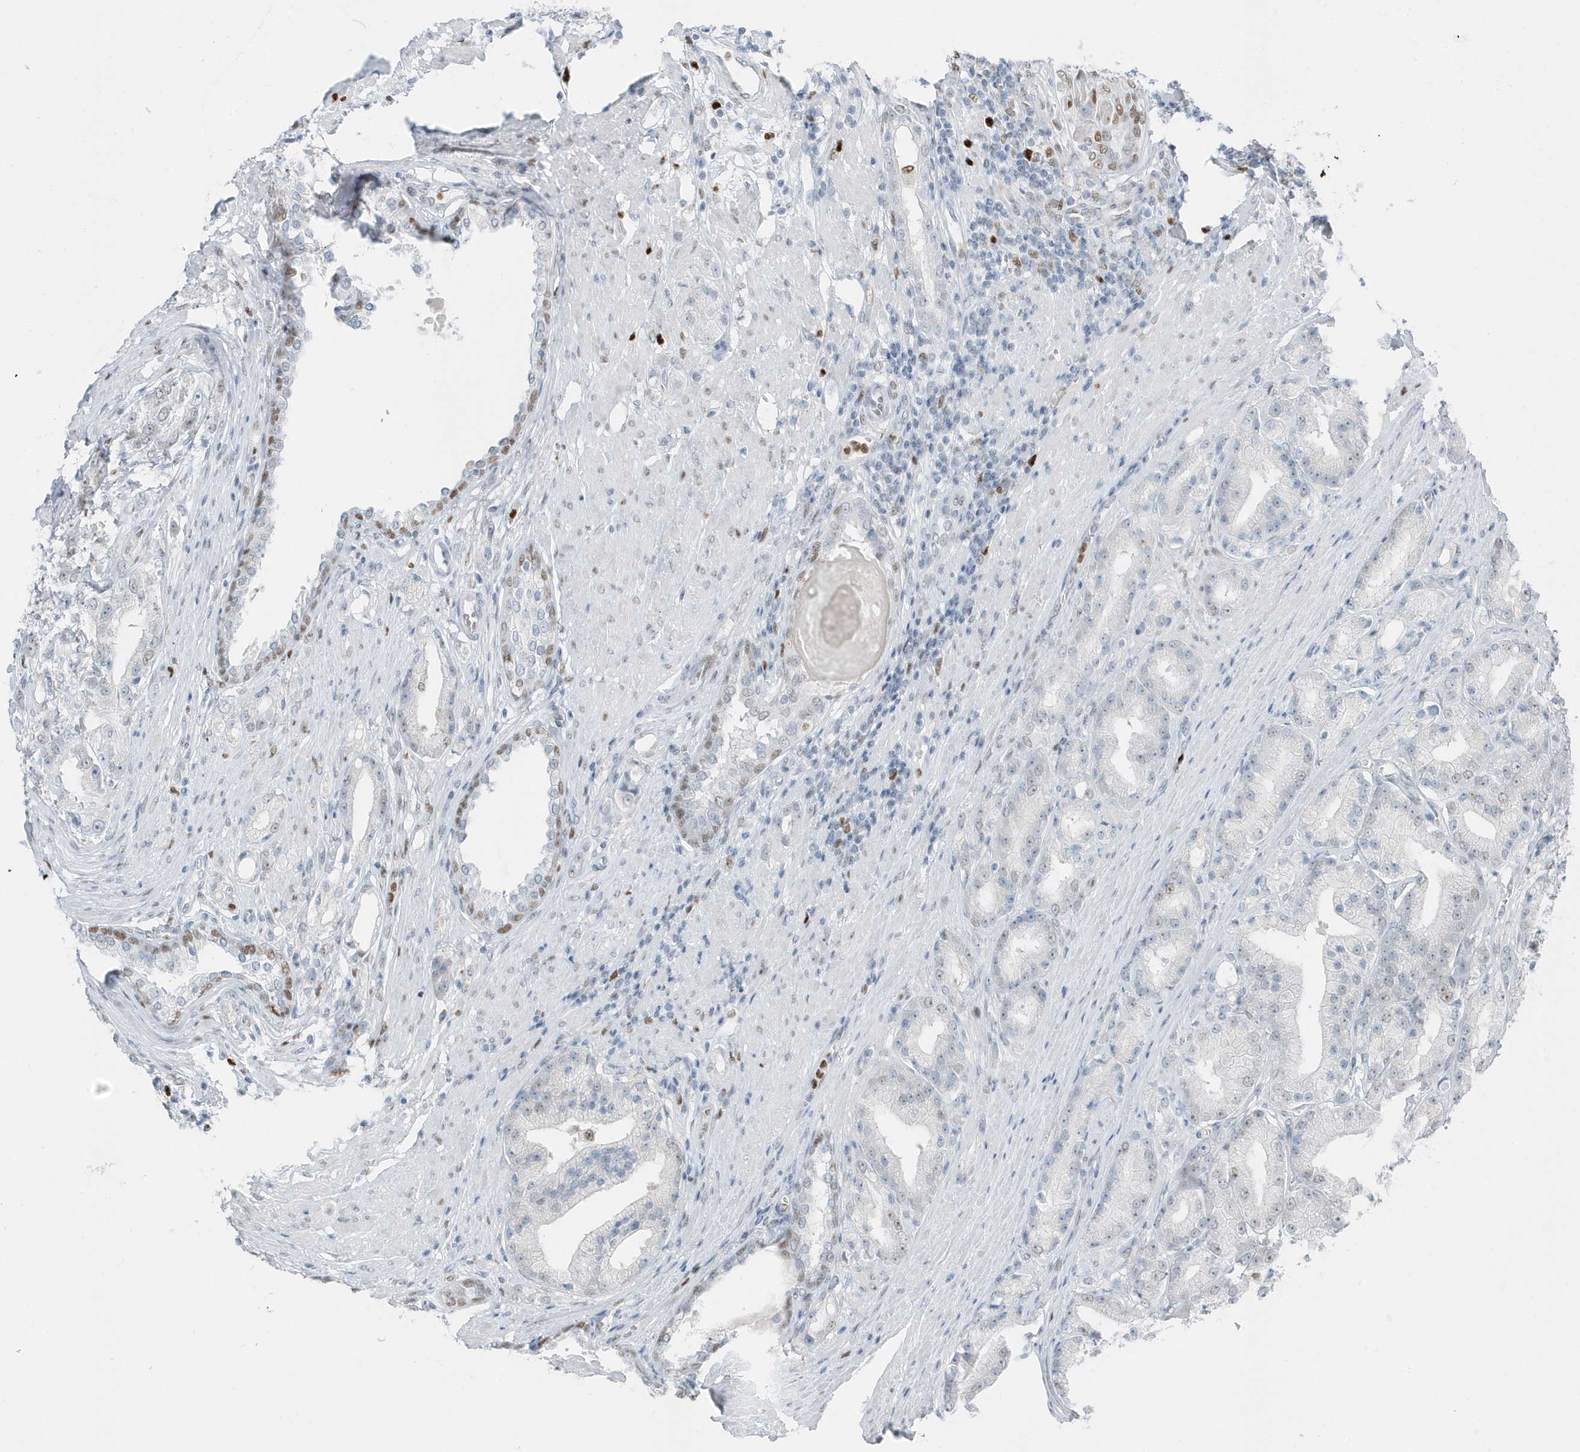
{"staining": {"intensity": "negative", "quantity": "none", "location": "none"}, "tissue": "prostate cancer", "cell_type": "Tumor cells", "image_type": "cancer", "snomed": [{"axis": "morphology", "description": "Adenocarcinoma, Low grade"}, {"axis": "topography", "description": "Prostate"}], "caption": "This is a image of immunohistochemistry staining of prostate cancer (adenocarcinoma (low-grade)), which shows no expression in tumor cells.", "gene": "SMIM34", "patient": {"sex": "male", "age": 67}}